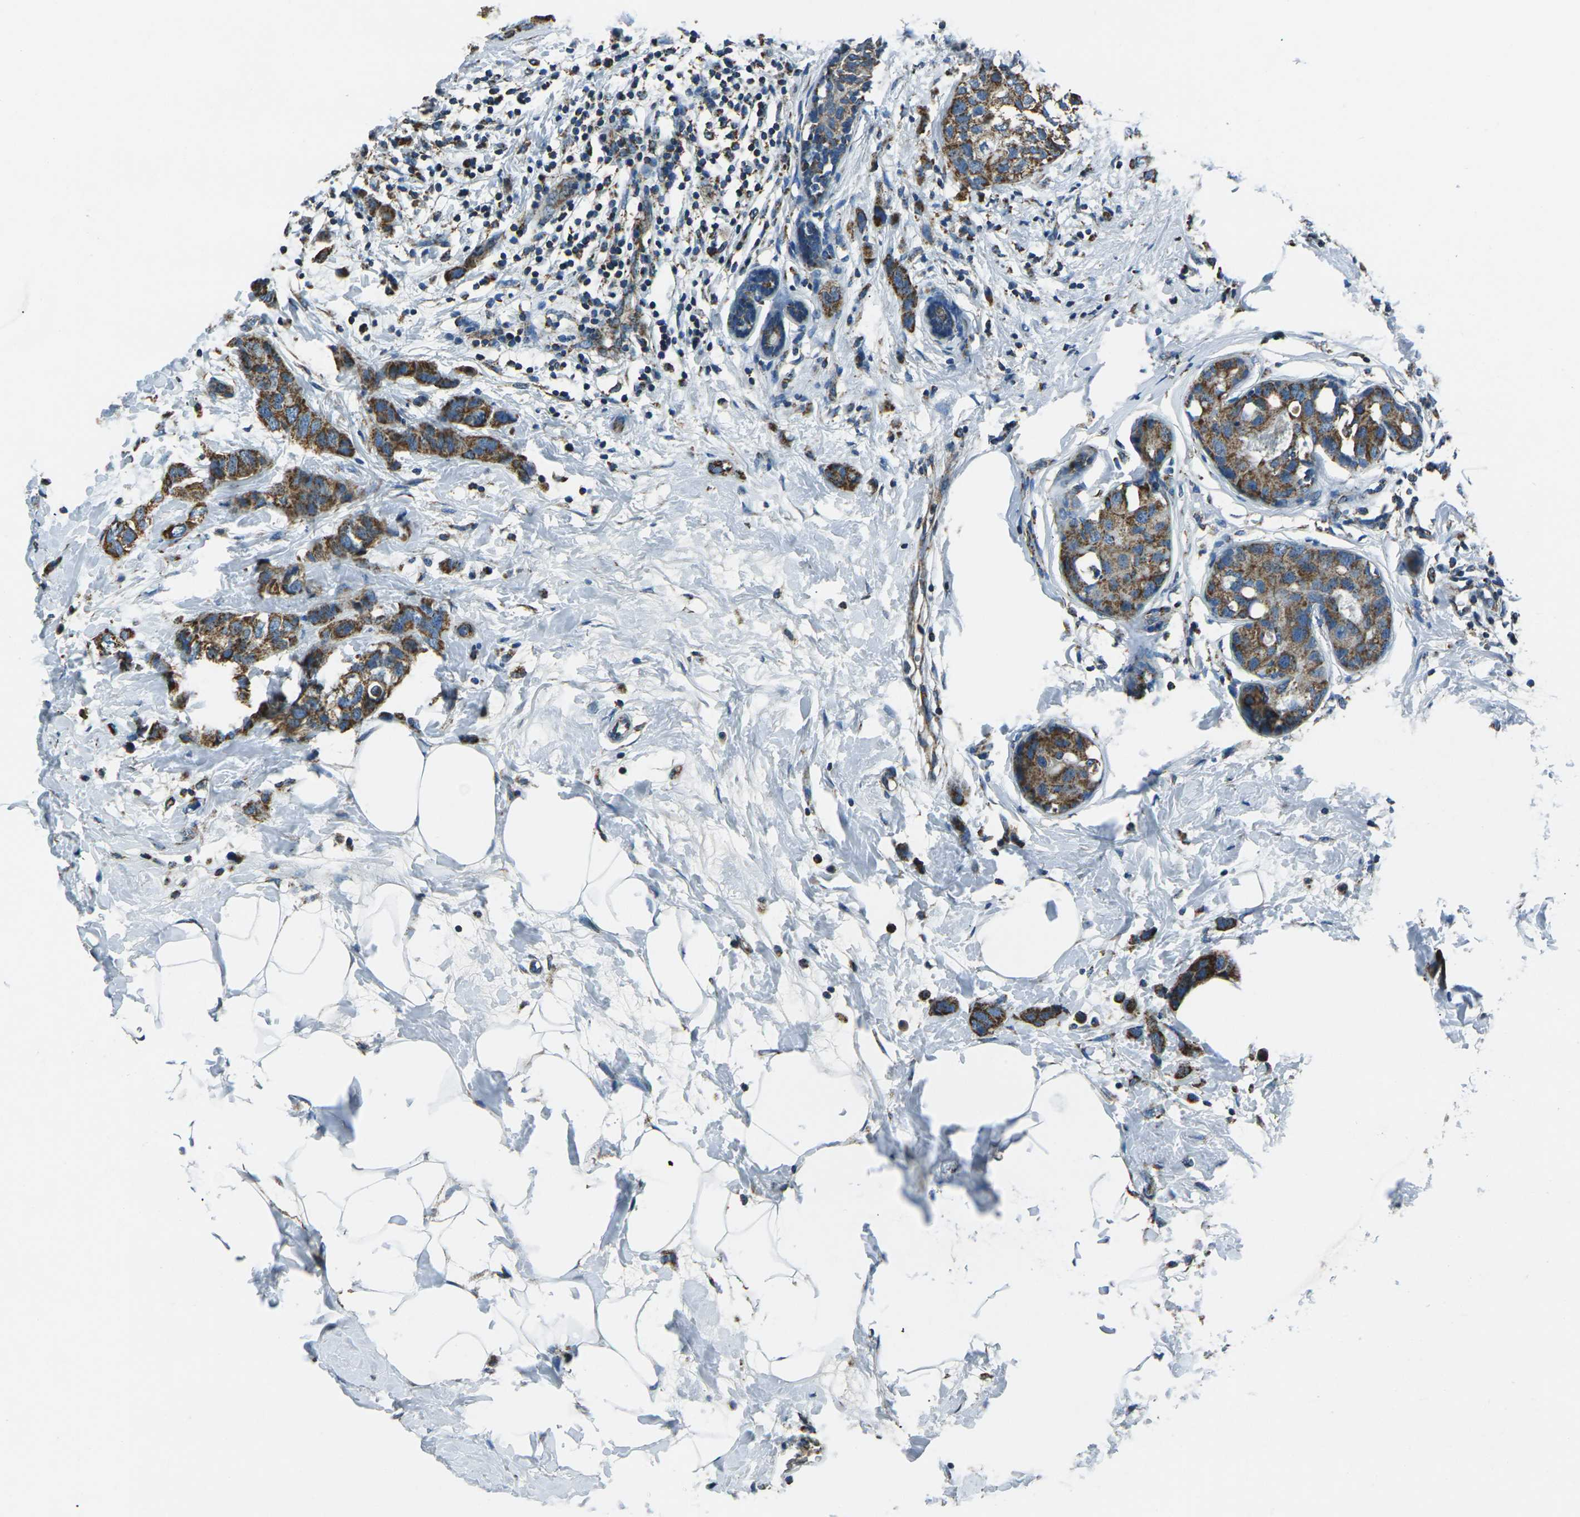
{"staining": {"intensity": "strong", "quantity": ">75%", "location": "cytoplasmic/membranous"}, "tissue": "breast cancer", "cell_type": "Tumor cells", "image_type": "cancer", "snomed": [{"axis": "morphology", "description": "Normal tissue, NOS"}, {"axis": "morphology", "description": "Duct carcinoma"}, {"axis": "topography", "description": "Breast"}], "caption": "This image exhibits breast infiltrating ductal carcinoma stained with immunohistochemistry to label a protein in brown. The cytoplasmic/membranous of tumor cells show strong positivity for the protein. Nuclei are counter-stained blue.", "gene": "IRF3", "patient": {"sex": "female", "age": 50}}